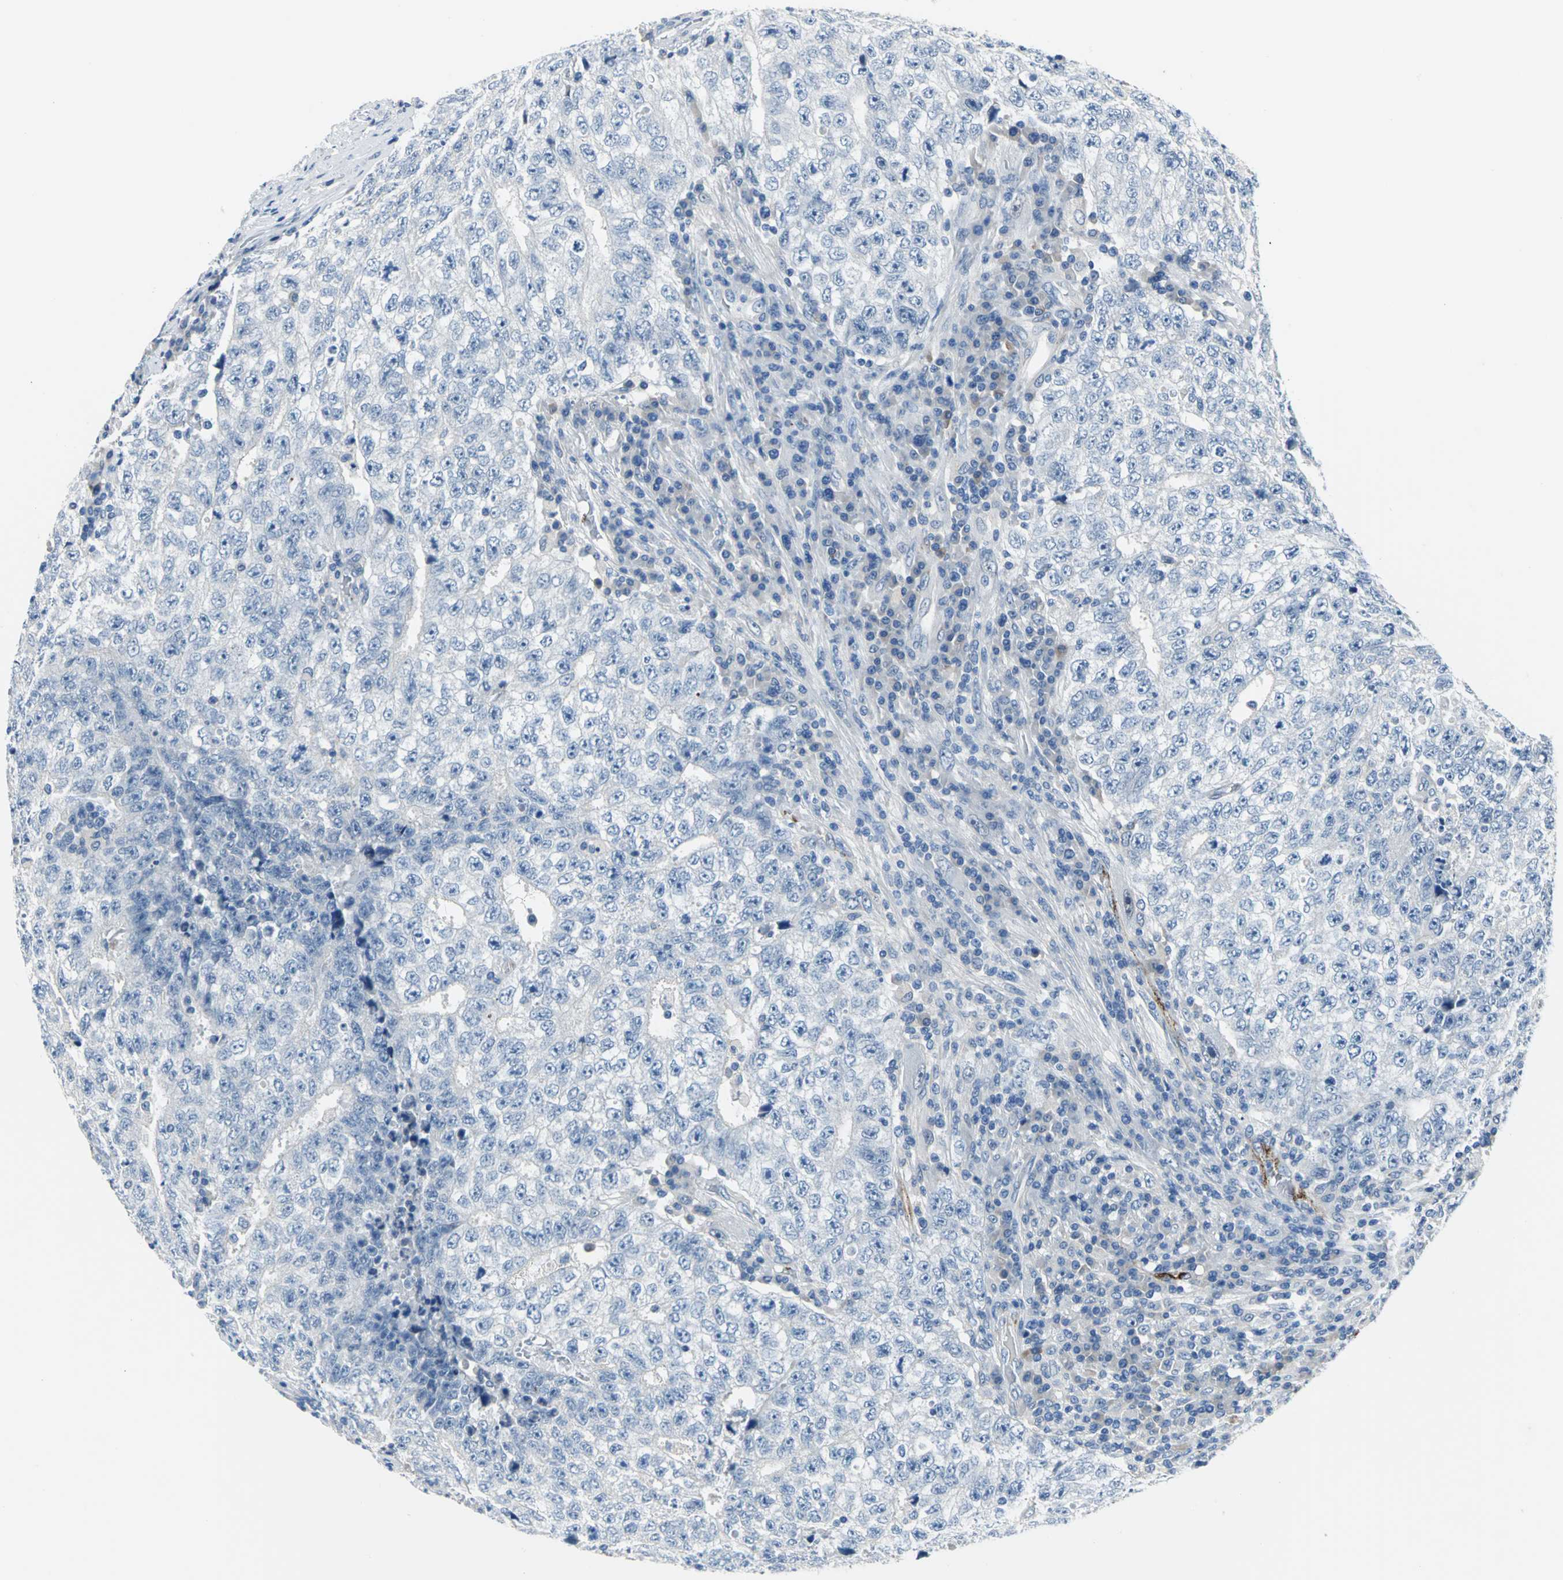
{"staining": {"intensity": "negative", "quantity": "none", "location": "none"}, "tissue": "testis cancer", "cell_type": "Tumor cells", "image_type": "cancer", "snomed": [{"axis": "morphology", "description": "Necrosis, NOS"}, {"axis": "morphology", "description": "Carcinoma, Embryonal, NOS"}, {"axis": "topography", "description": "Testis"}], "caption": "This is an IHC image of testis cancer (embryonal carcinoma). There is no positivity in tumor cells.", "gene": "SELP", "patient": {"sex": "male", "age": 19}}